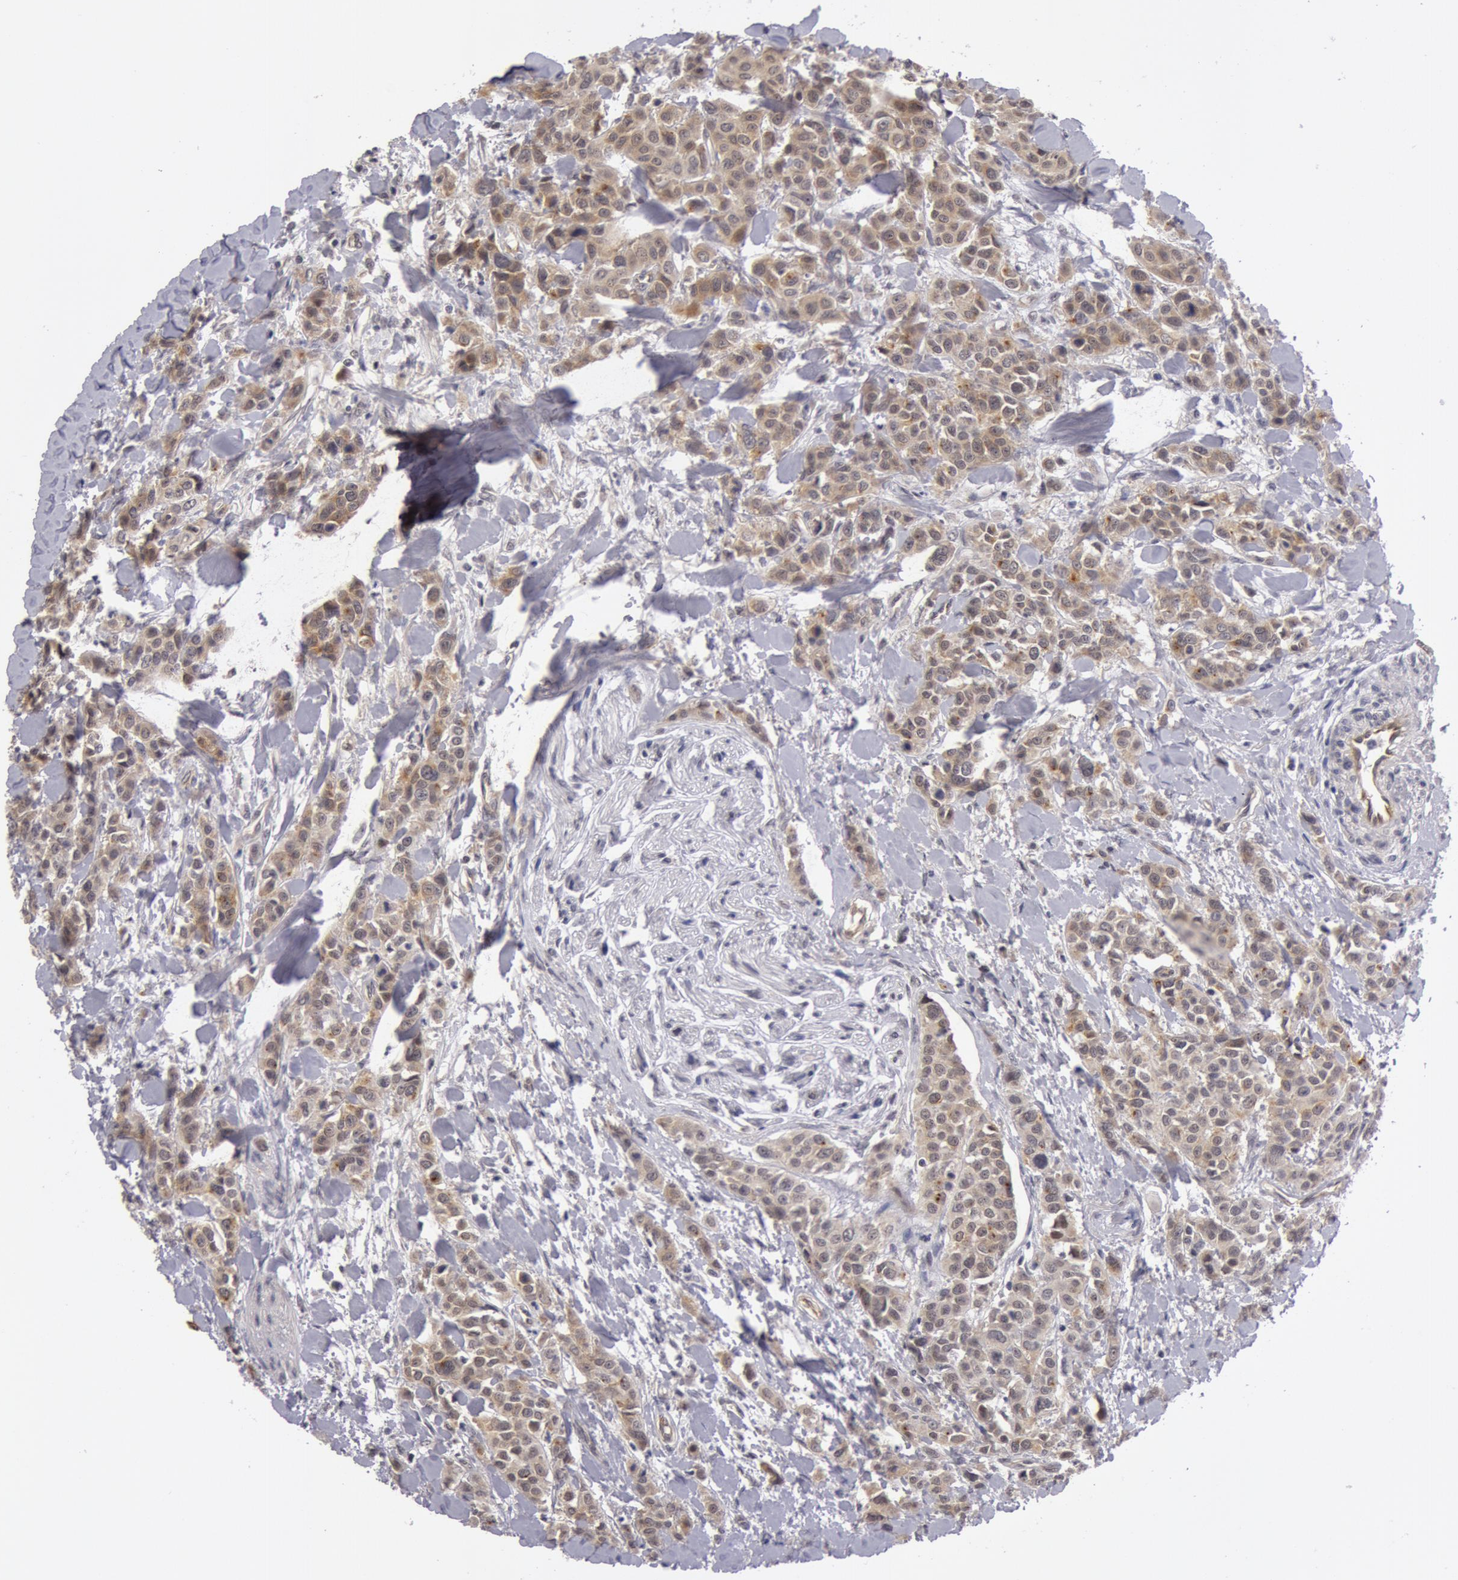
{"staining": {"intensity": "weak", "quantity": ">75%", "location": "cytoplasmic/membranous"}, "tissue": "urothelial cancer", "cell_type": "Tumor cells", "image_type": "cancer", "snomed": [{"axis": "morphology", "description": "Urothelial carcinoma, High grade"}, {"axis": "topography", "description": "Urinary bladder"}], "caption": "Protein expression analysis of human high-grade urothelial carcinoma reveals weak cytoplasmic/membranous expression in approximately >75% of tumor cells.", "gene": "SYTL4", "patient": {"sex": "male", "age": 56}}